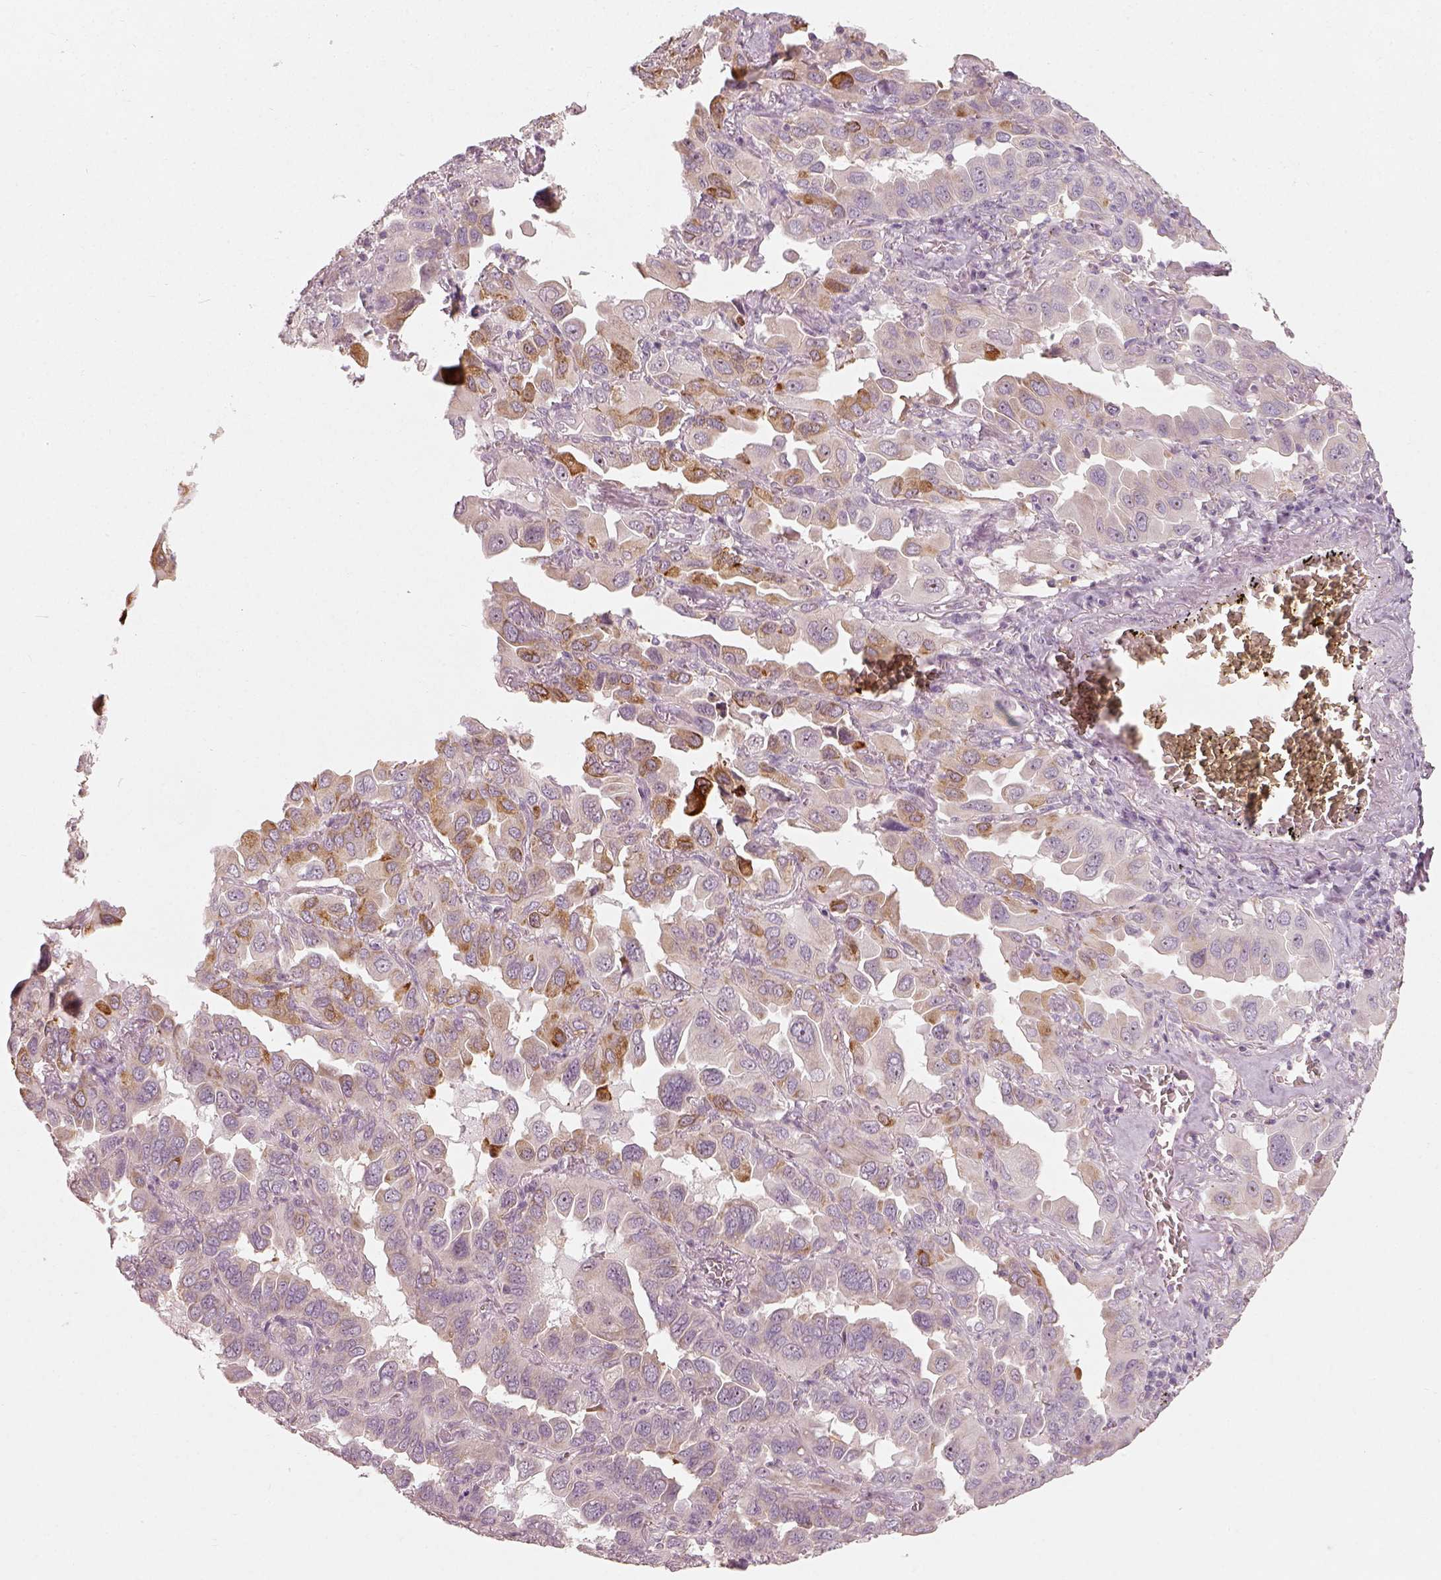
{"staining": {"intensity": "moderate", "quantity": "<25%", "location": "cytoplasmic/membranous"}, "tissue": "lung cancer", "cell_type": "Tumor cells", "image_type": "cancer", "snomed": [{"axis": "morphology", "description": "Adenocarcinoma, NOS"}, {"axis": "topography", "description": "Lung"}], "caption": "Protein staining of lung cancer tissue displays moderate cytoplasmic/membranous positivity in about <25% of tumor cells.", "gene": "CDS1", "patient": {"sex": "male", "age": 64}}